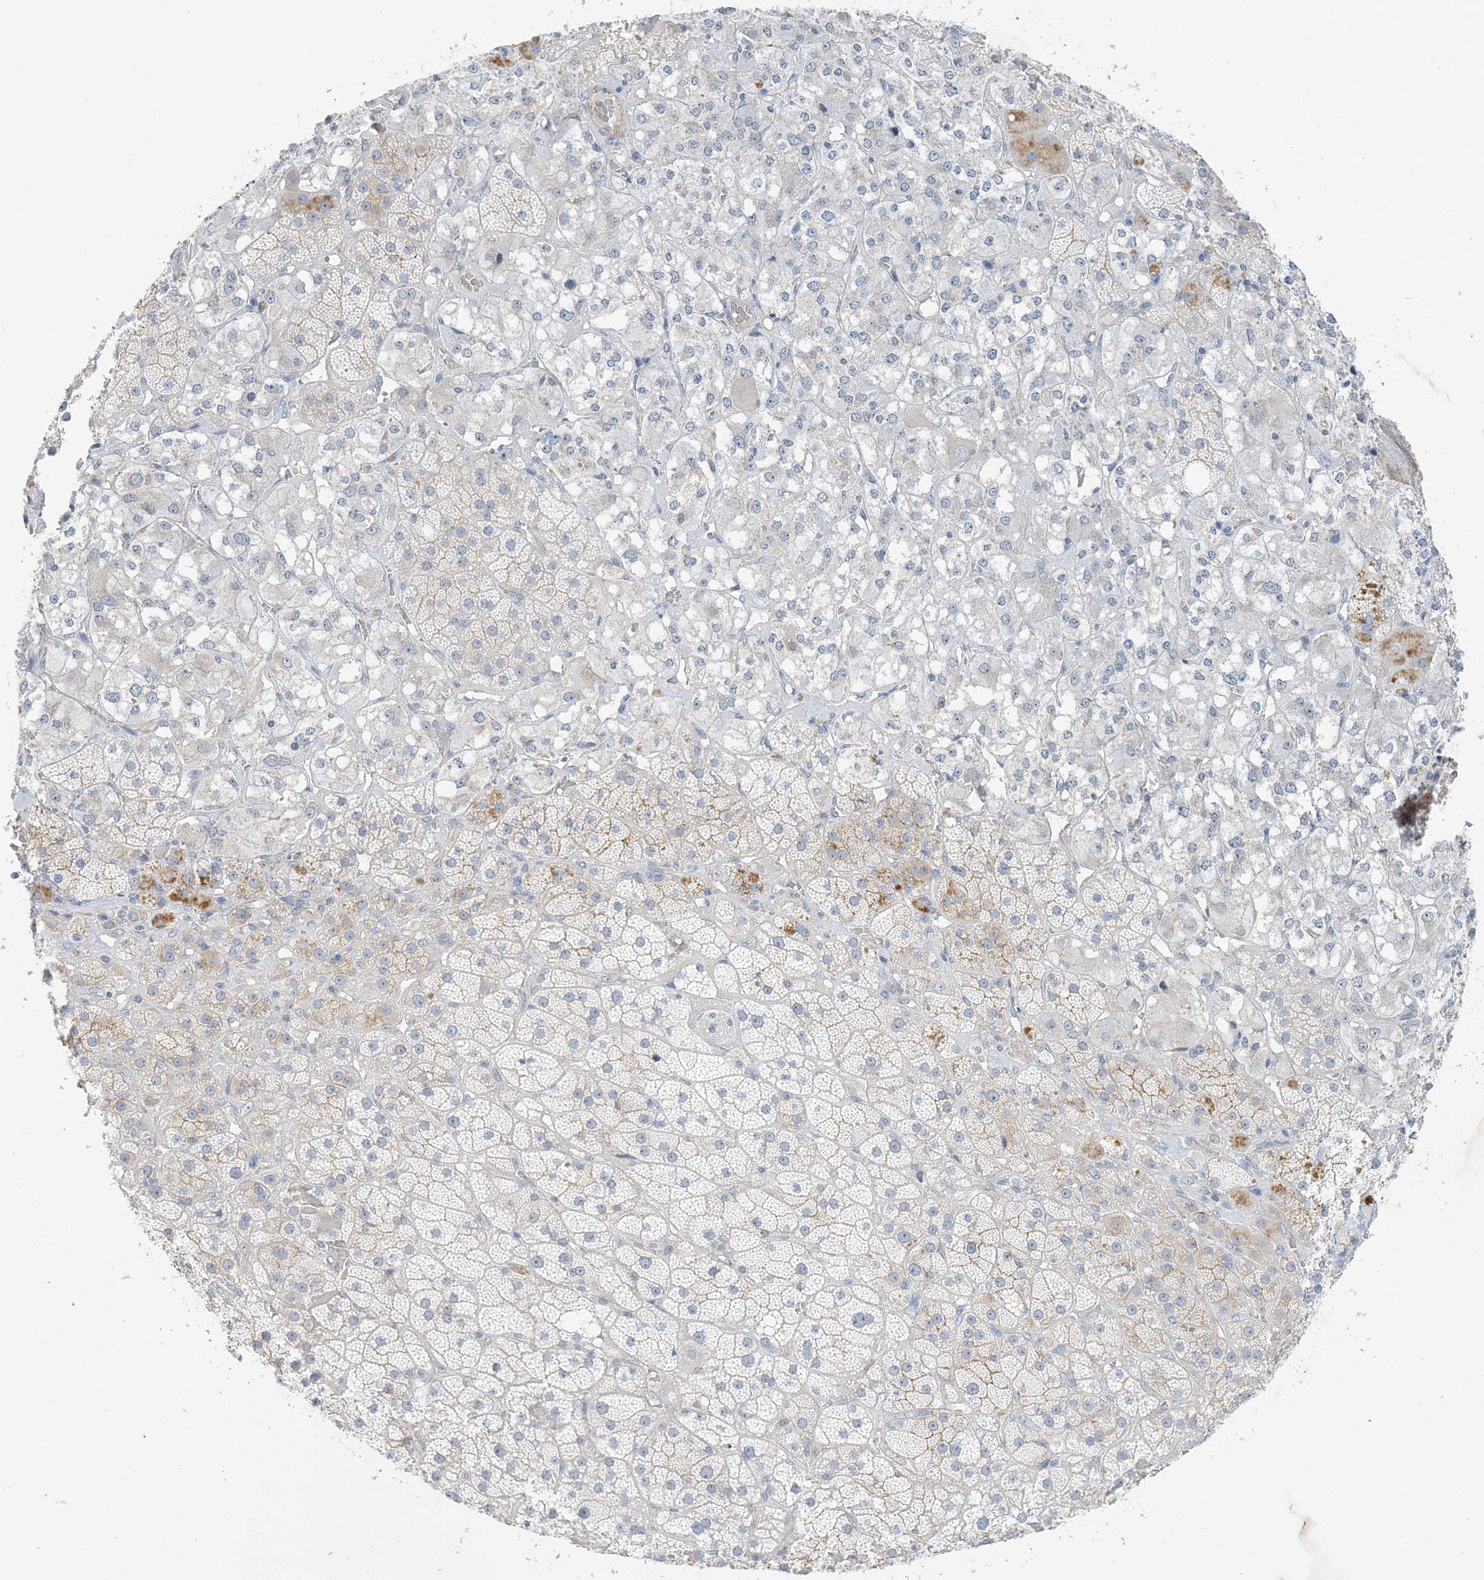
{"staining": {"intensity": "weak", "quantity": "<25%", "location": "cytoplasmic/membranous"}, "tissue": "adrenal gland", "cell_type": "Glandular cells", "image_type": "normal", "snomed": [{"axis": "morphology", "description": "Normal tissue, NOS"}, {"axis": "topography", "description": "Adrenal gland"}], "caption": "Protein analysis of unremarkable adrenal gland exhibits no significant positivity in glandular cells. (IHC, brightfield microscopy, high magnification).", "gene": "IL36B", "patient": {"sex": "male", "age": 57}}